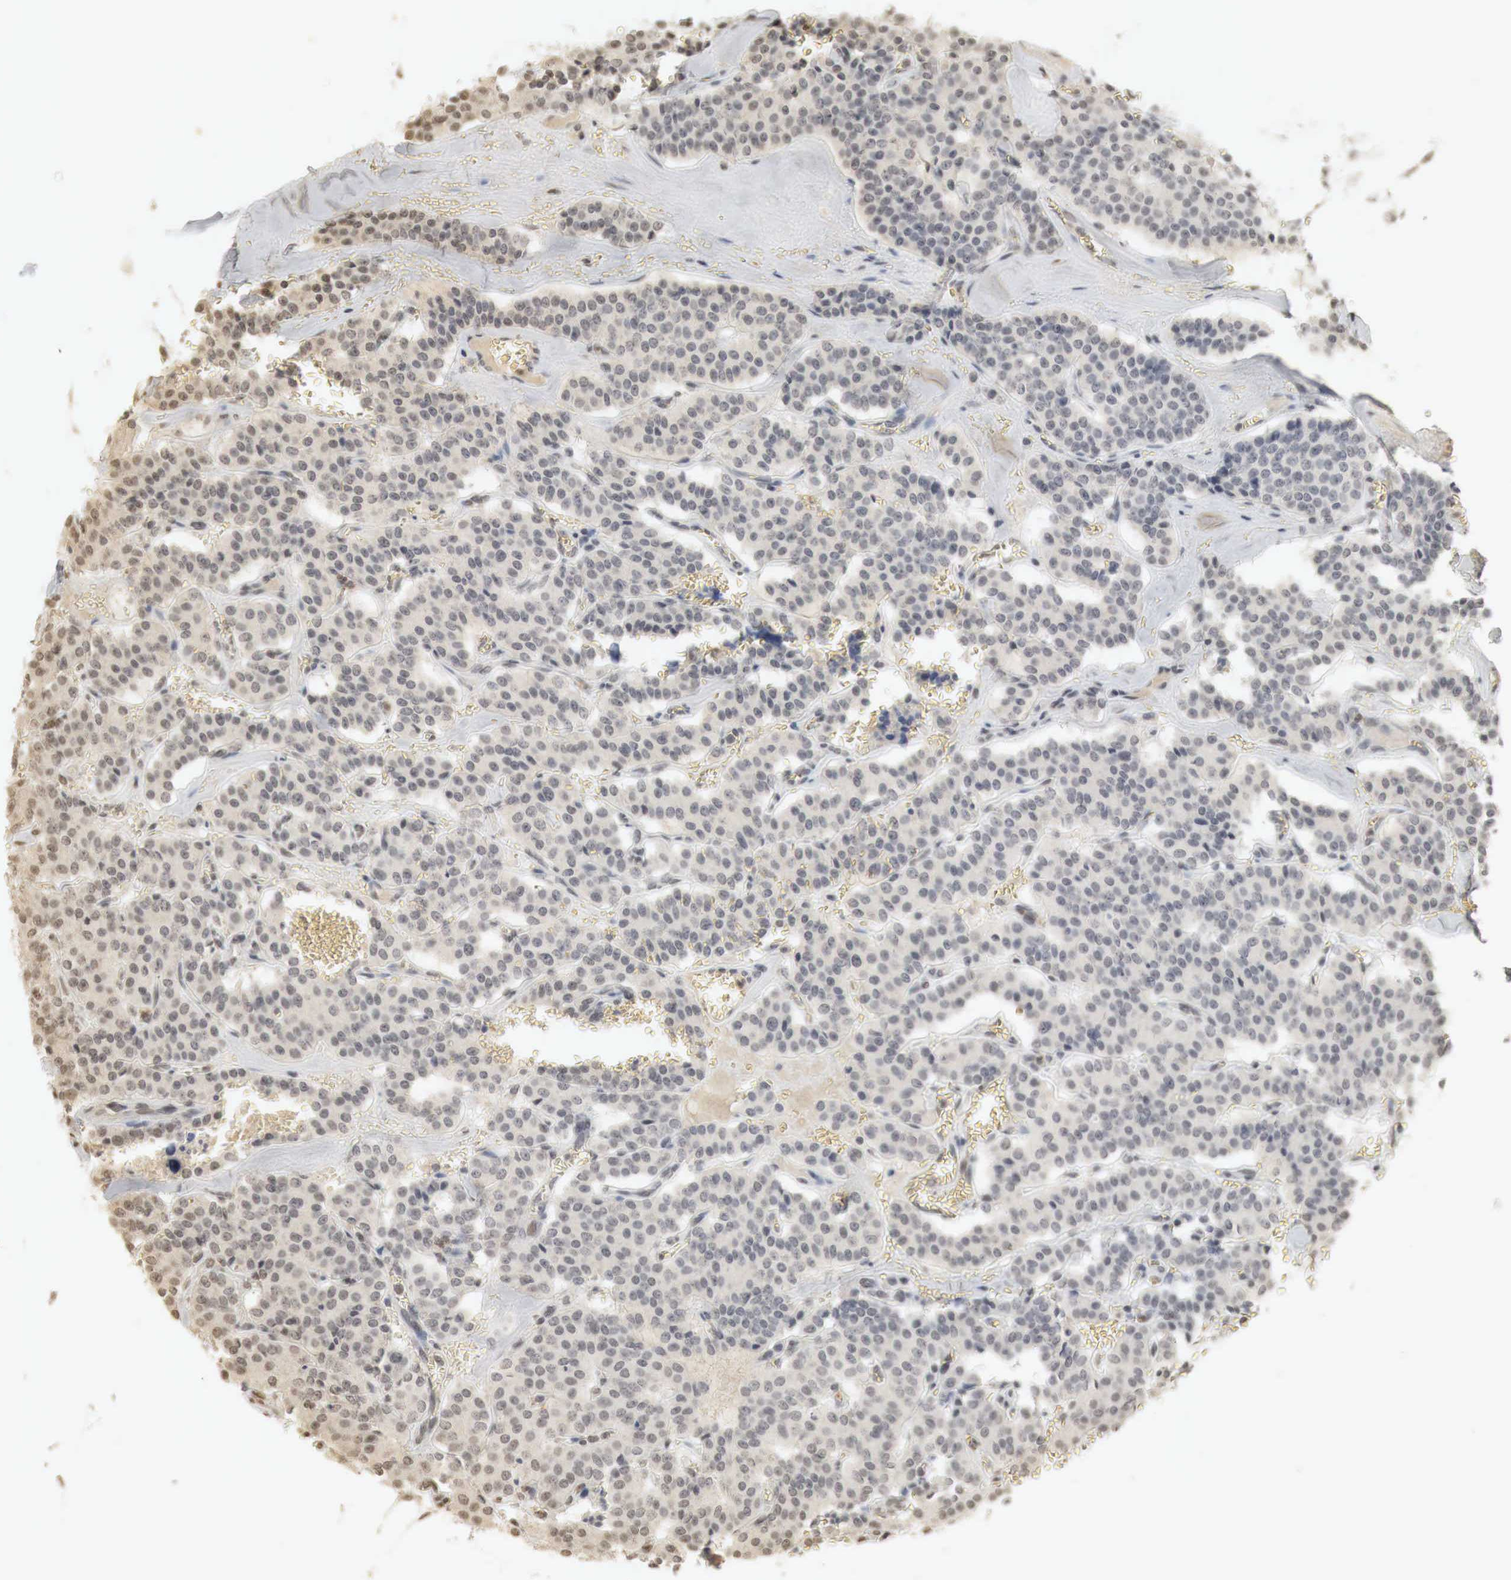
{"staining": {"intensity": "negative", "quantity": "none", "location": "none"}, "tissue": "carcinoid", "cell_type": "Tumor cells", "image_type": "cancer", "snomed": [{"axis": "morphology", "description": "Carcinoid, malignant, NOS"}, {"axis": "topography", "description": "Bronchus"}], "caption": "Immunohistochemistry of carcinoid (malignant) displays no staining in tumor cells.", "gene": "ERBB4", "patient": {"sex": "male", "age": 55}}